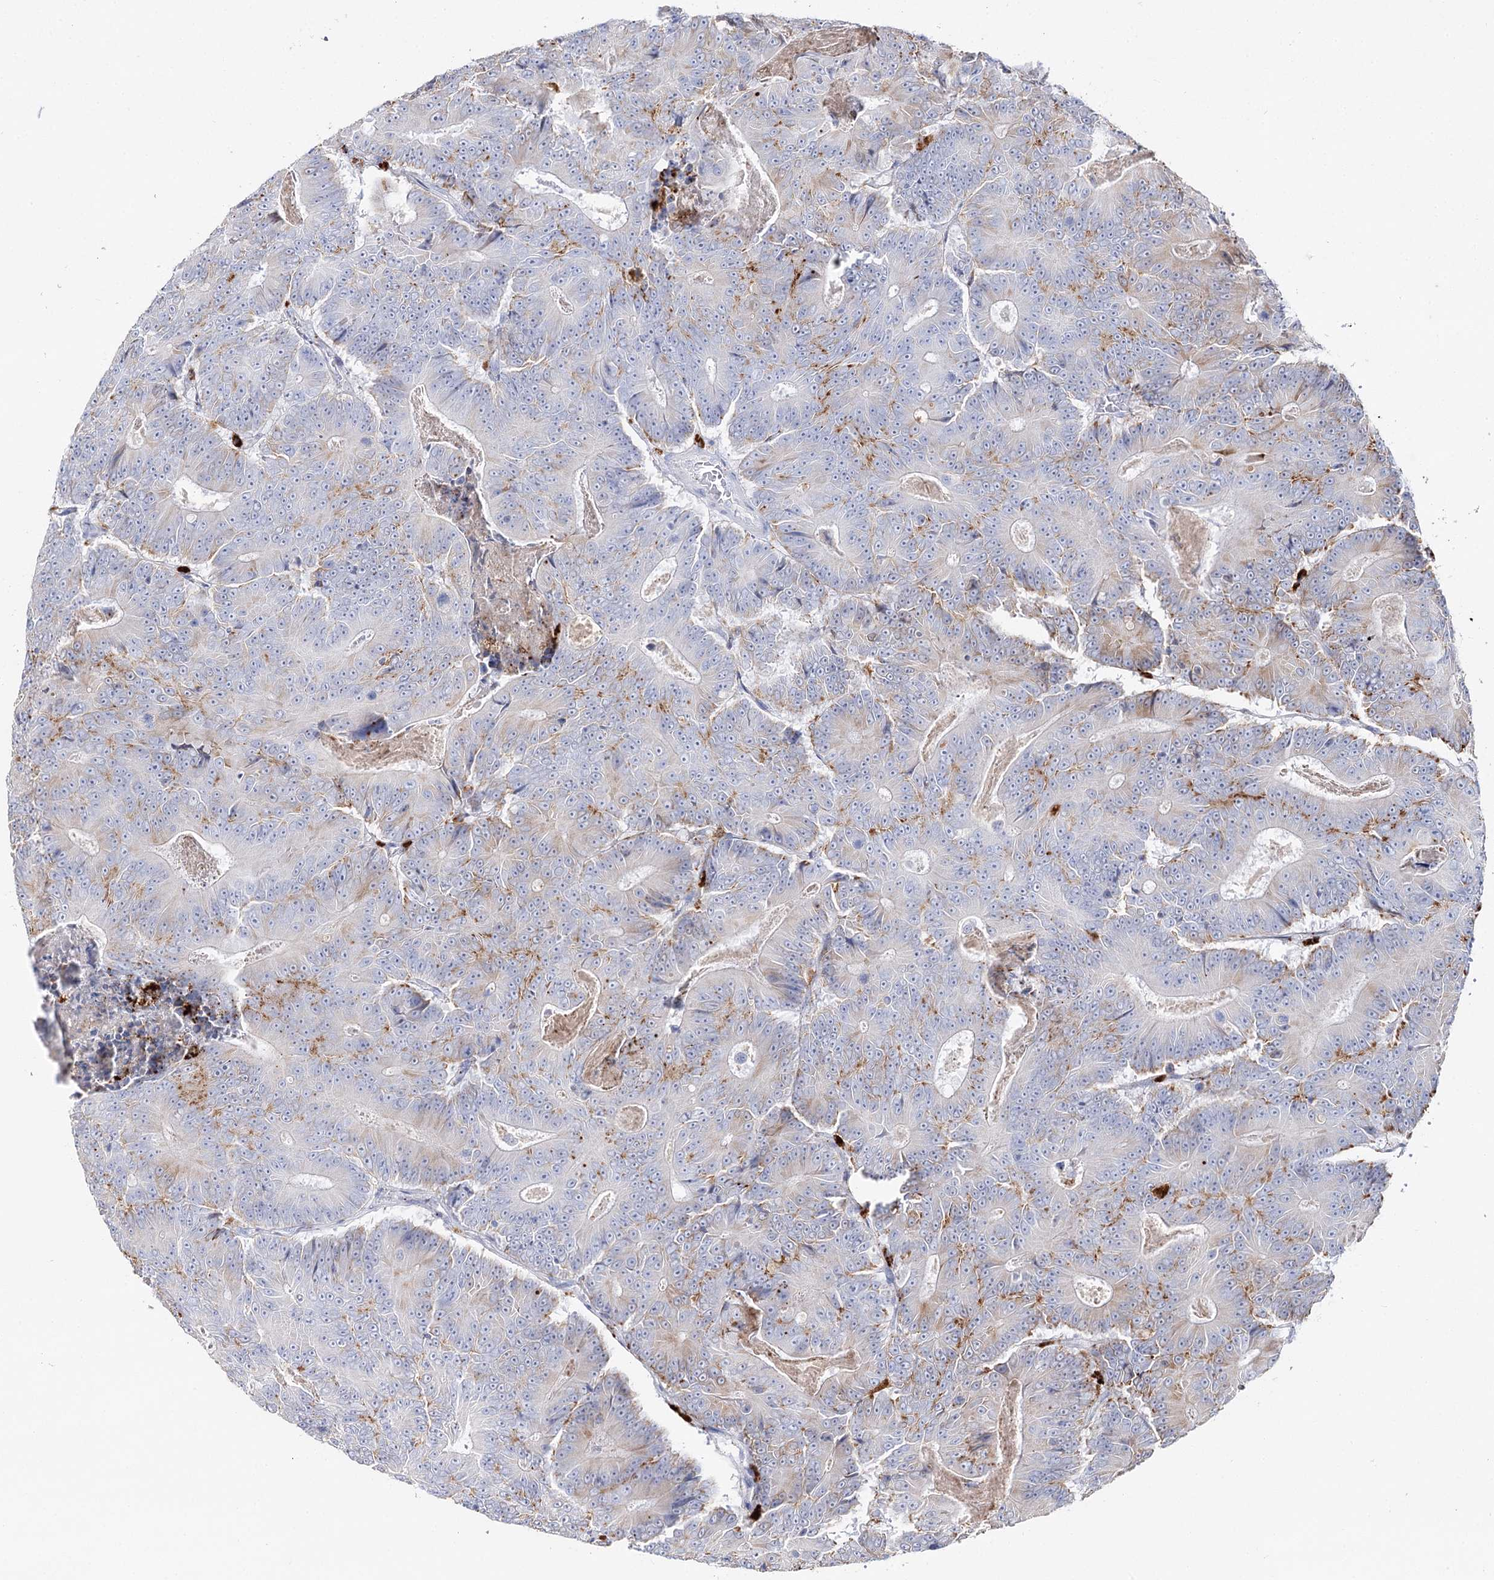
{"staining": {"intensity": "weak", "quantity": "<25%", "location": "cytoplasmic/membranous"}, "tissue": "colorectal cancer", "cell_type": "Tumor cells", "image_type": "cancer", "snomed": [{"axis": "morphology", "description": "Adenocarcinoma, NOS"}, {"axis": "topography", "description": "Colon"}], "caption": "A micrograph of human colorectal cancer is negative for staining in tumor cells.", "gene": "SLC3A1", "patient": {"sex": "male", "age": 83}}